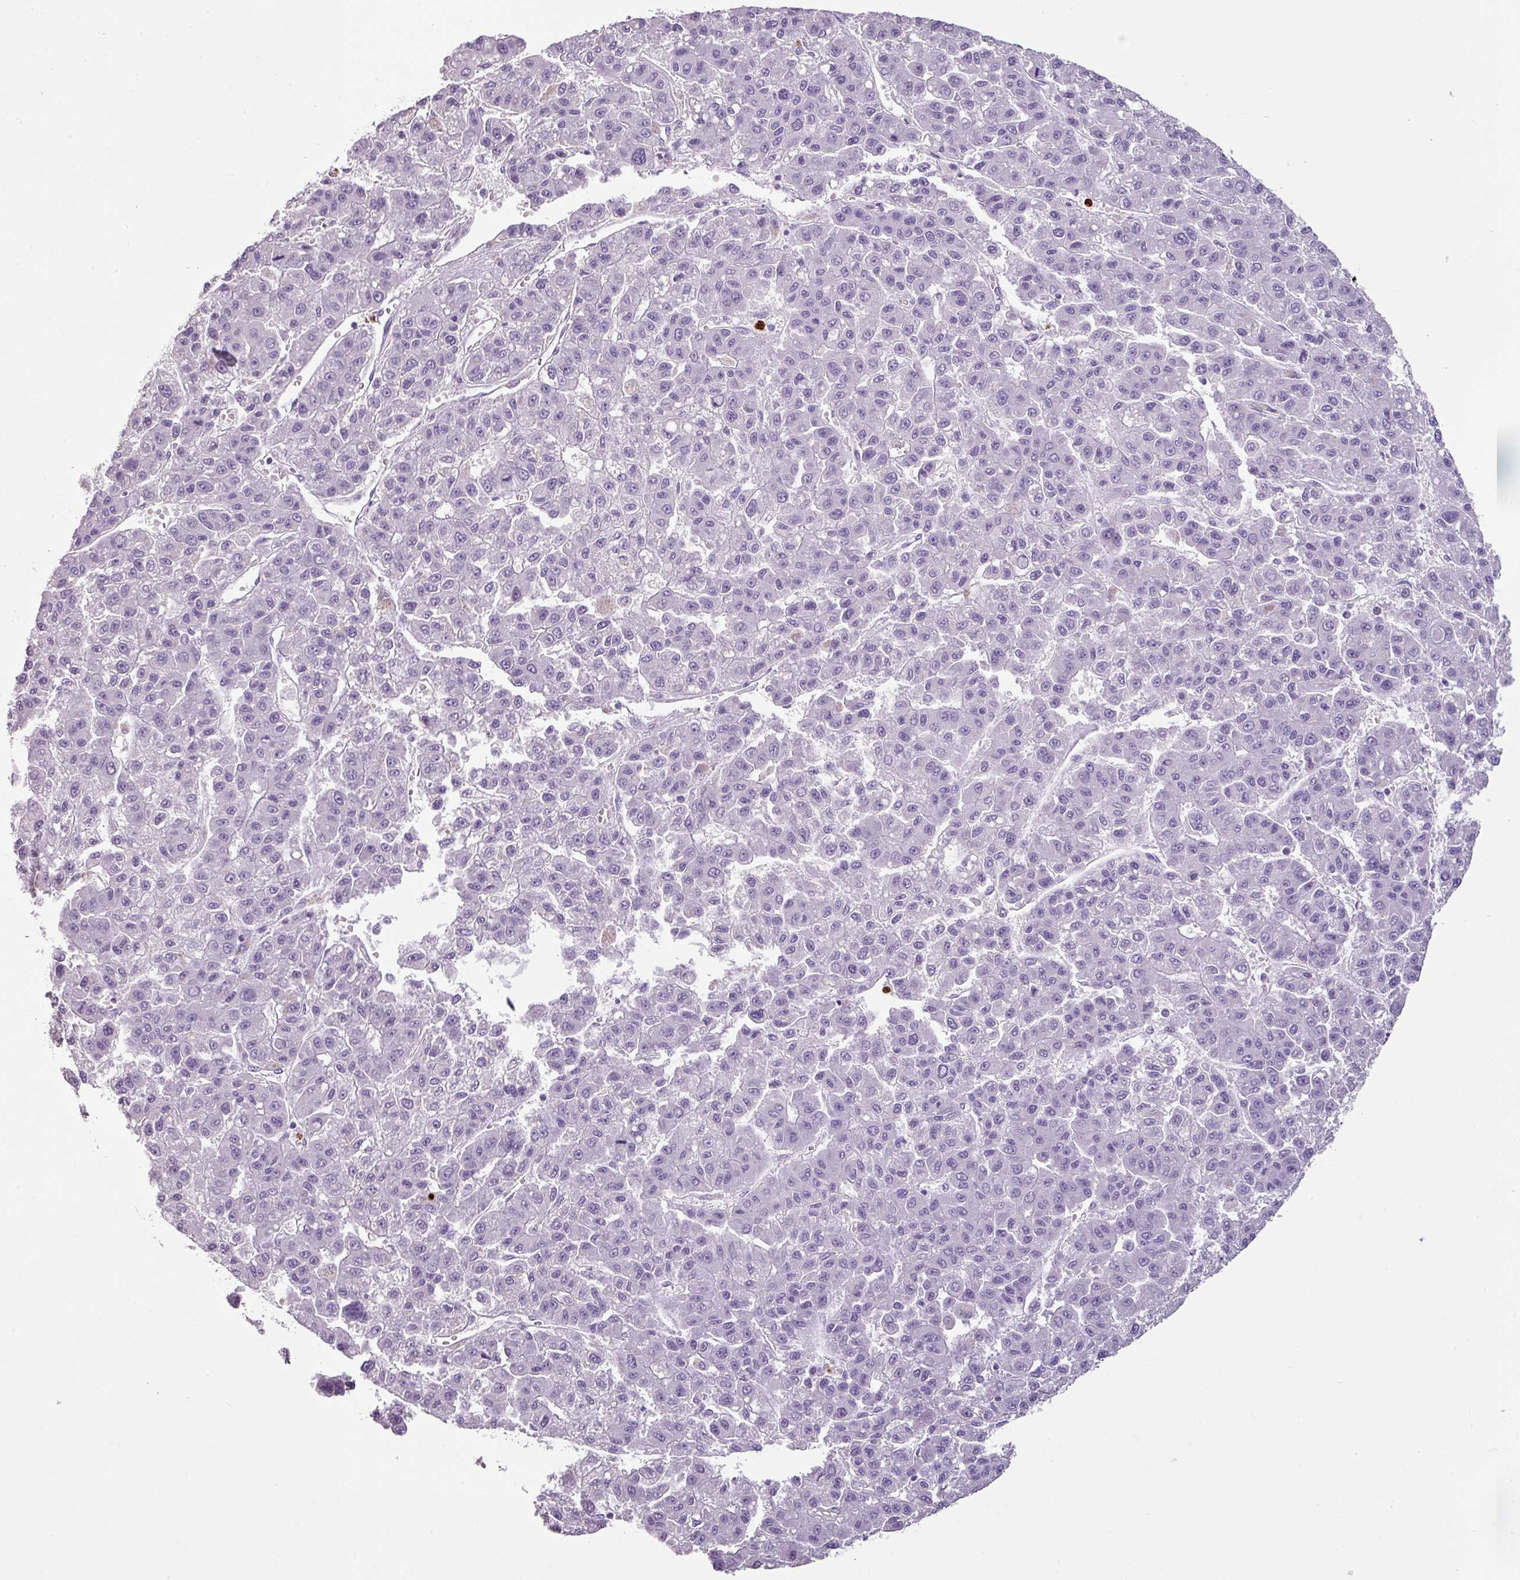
{"staining": {"intensity": "negative", "quantity": "none", "location": "none"}, "tissue": "liver cancer", "cell_type": "Tumor cells", "image_type": "cancer", "snomed": [{"axis": "morphology", "description": "Carcinoma, Hepatocellular, NOS"}, {"axis": "topography", "description": "Liver"}], "caption": "This photomicrograph is of liver hepatocellular carcinoma stained with immunohistochemistry to label a protein in brown with the nuclei are counter-stained blue. There is no expression in tumor cells.", "gene": "CTSG", "patient": {"sex": "male", "age": 70}}